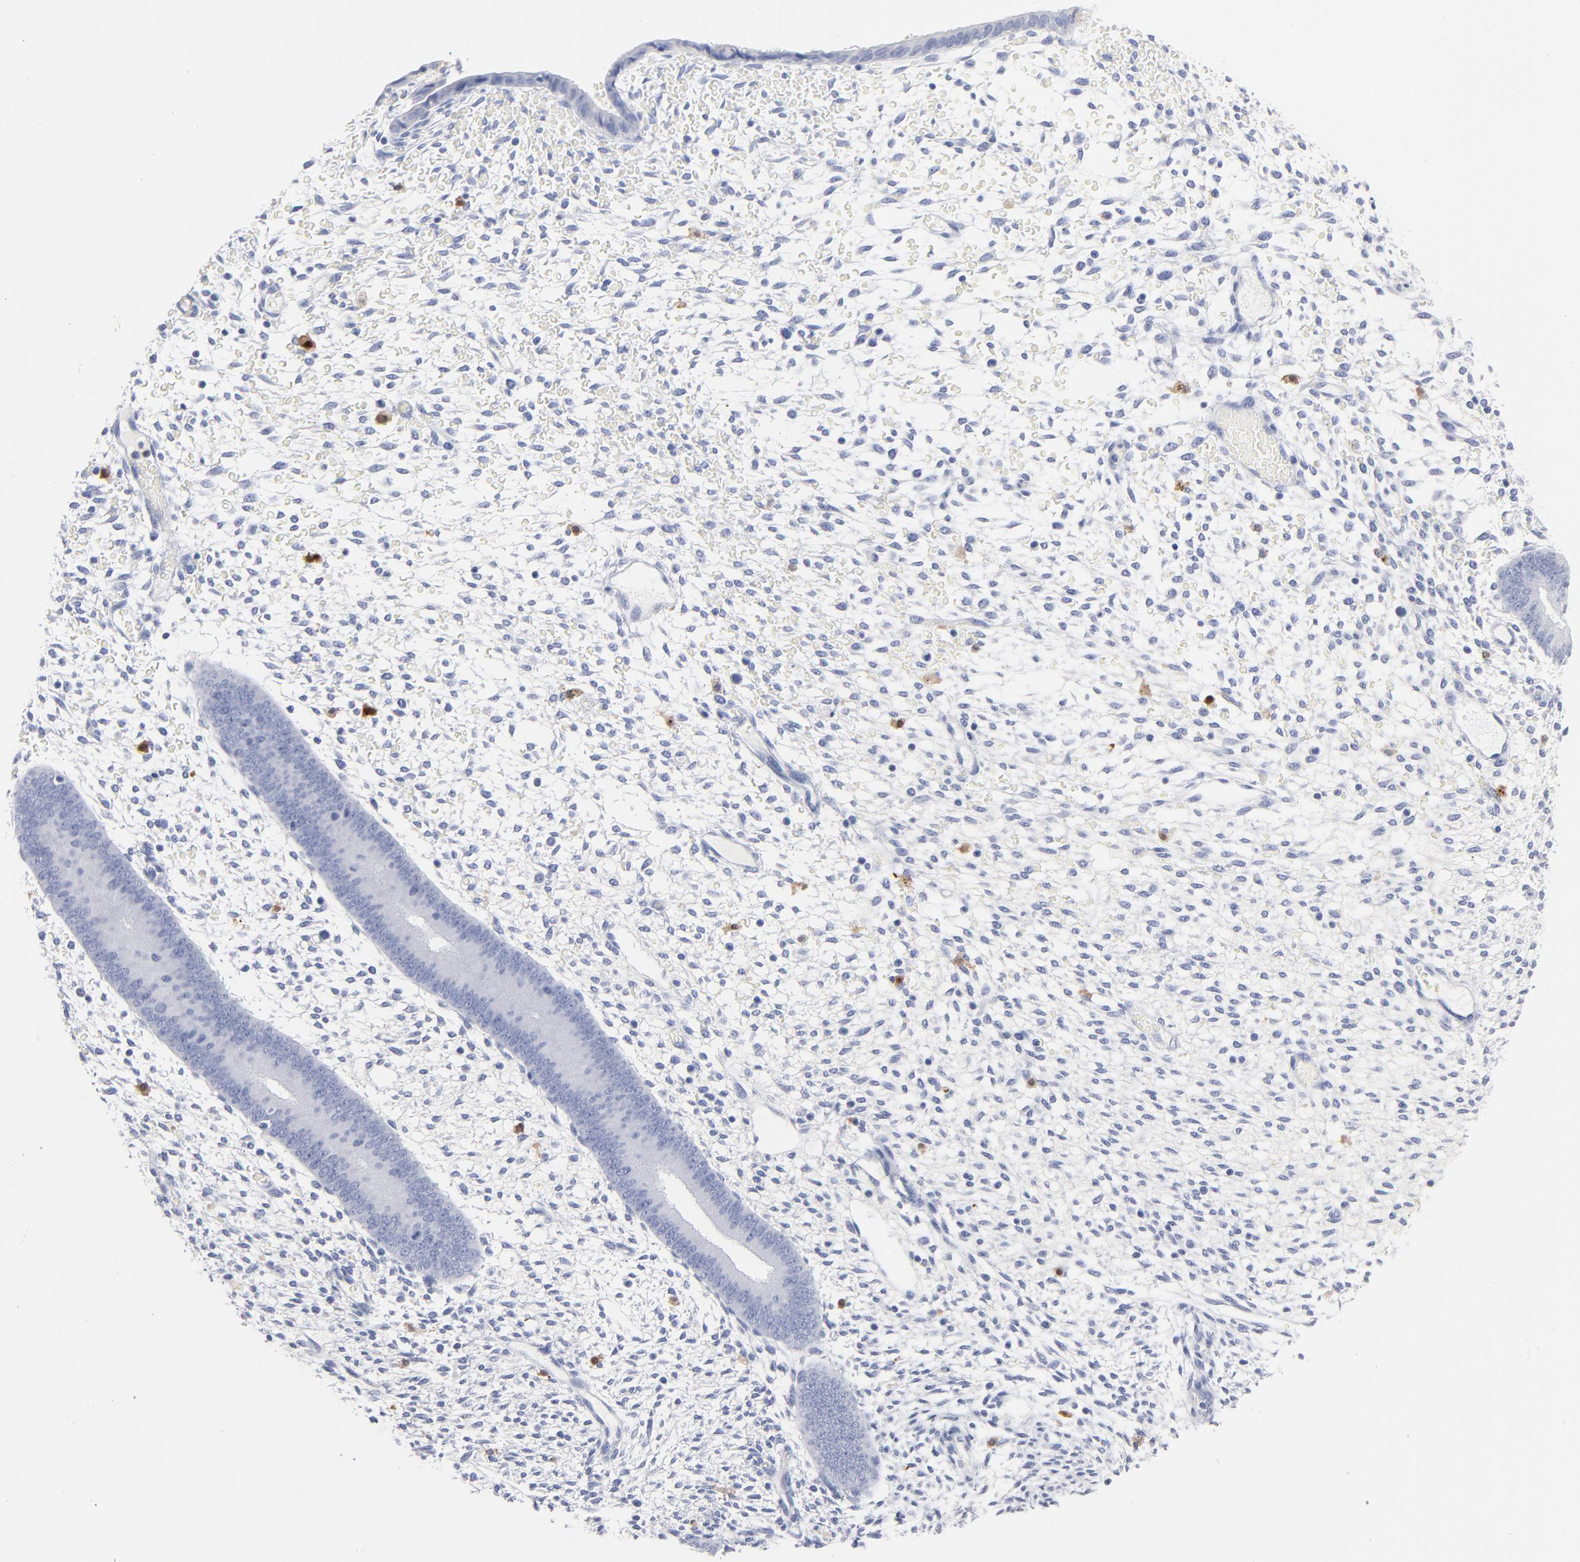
{"staining": {"intensity": "negative", "quantity": "none", "location": "none"}, "tissue": "endometrium", "cell_type": "Cells in endometrial stroma", "image_type": "normal", "snomed": [{"axis": "morphology", "description": "Normal tissue, NOS"}, {"axis": "topography", "description": "Endometrium"}], "caption": "Benign endometrium was stained to show a protein in brown. There is no significant positivity in cells in endometrial stroma. Nuclei are stained in blue.", "gene": "IFIT2", "patient": {"sex": "female", "age": 42}}